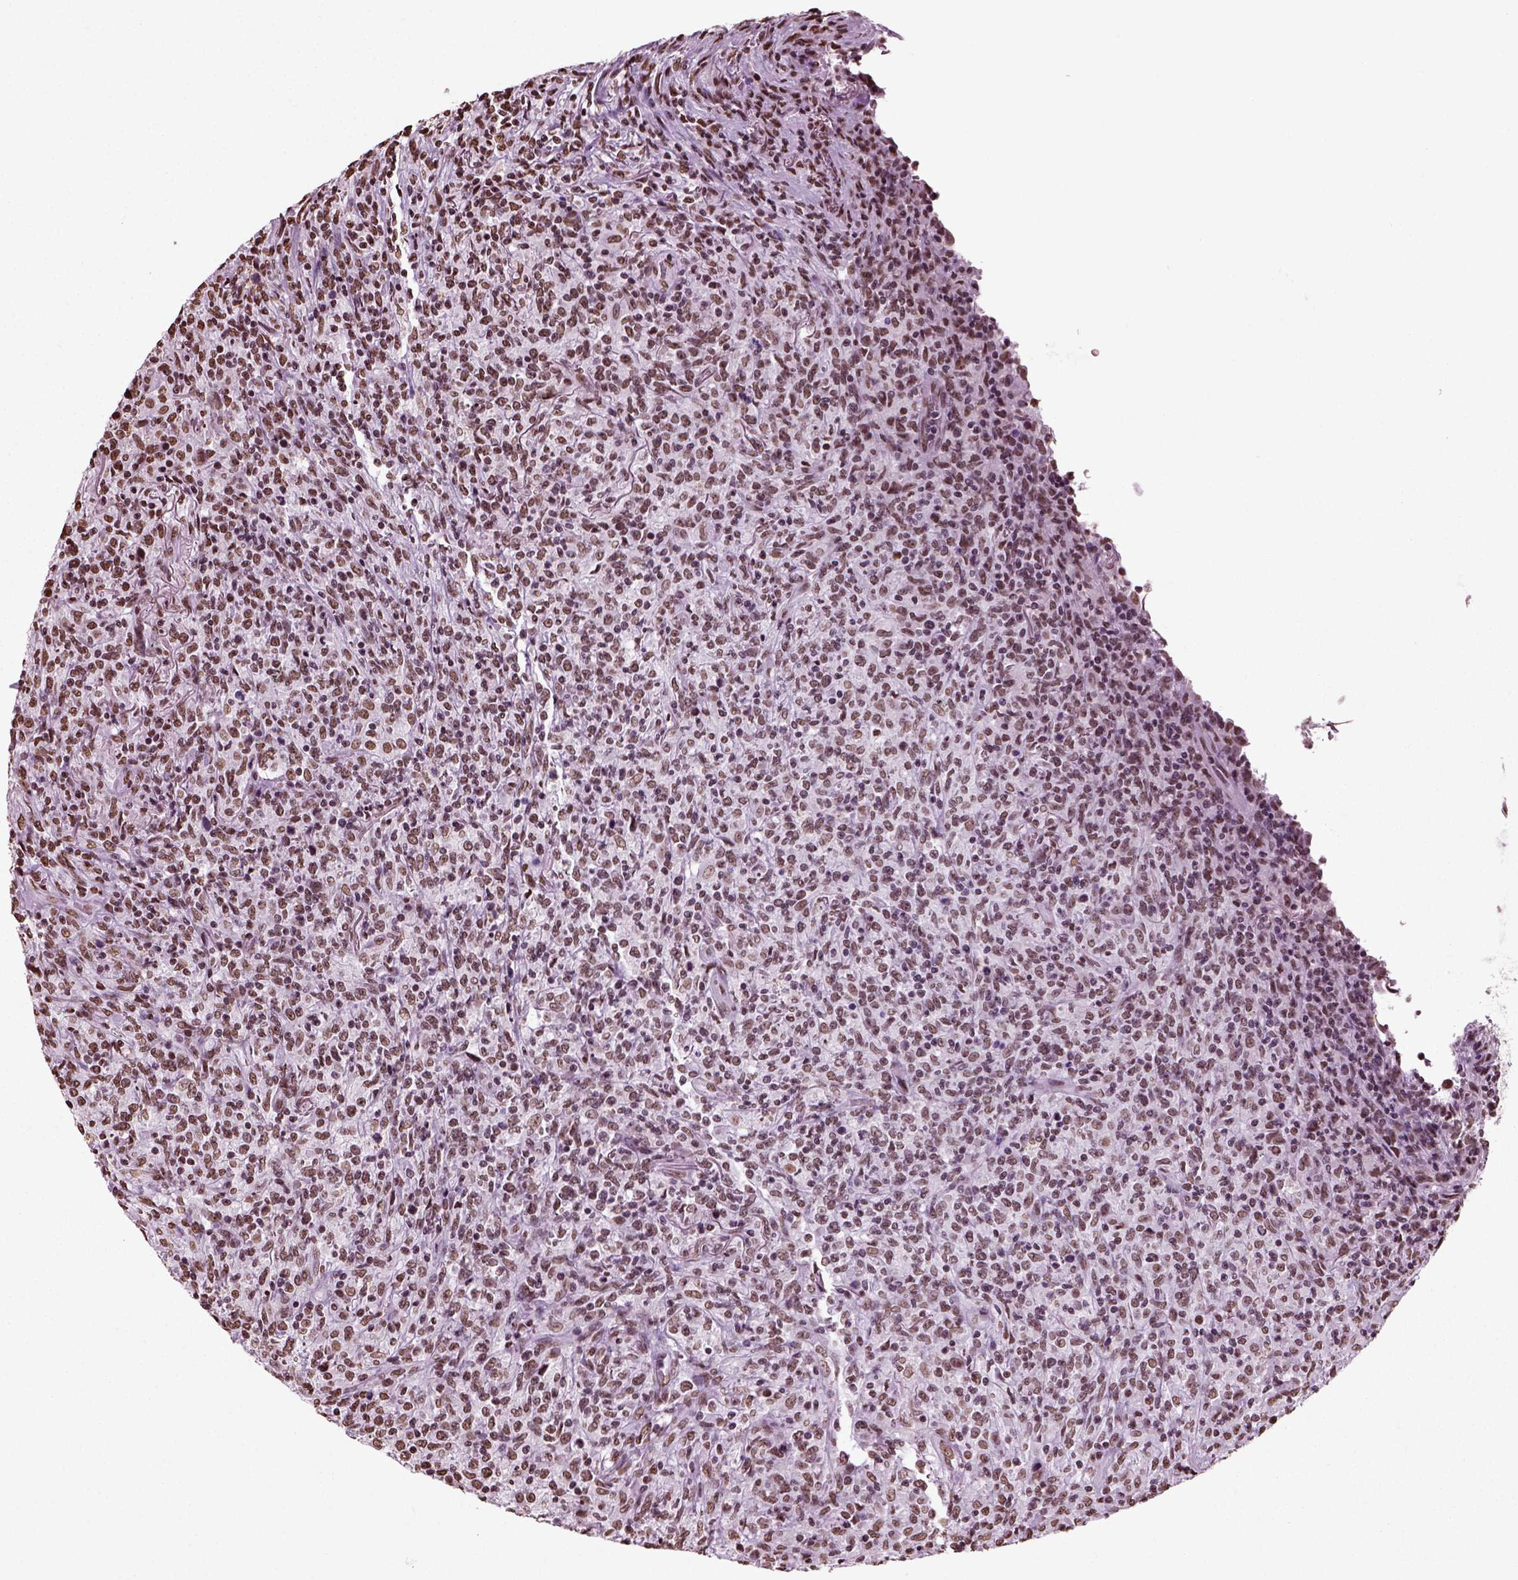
{"staining": {"intensity": "moderate", "quantity": "25%-75%", "location": "nuclear"}, "tissue": "lymphoma", "cell_type": "Tumor cells", "image_type": "cancer", "snomed": [{"axis": "morphology", "description": "Malignant lymphoma, non-Hodgkin's type, High grade"}, {"axis": "topography", "description": "Lung"}], "caption": "Immunohistochemical staining of lymphoma demonstrates medium levels of moderate nuclear protein staining in approximately 25%-75% of tumor cells.", "gene": "POLR1H", "patient": {"sex": "male", "age": 79}}